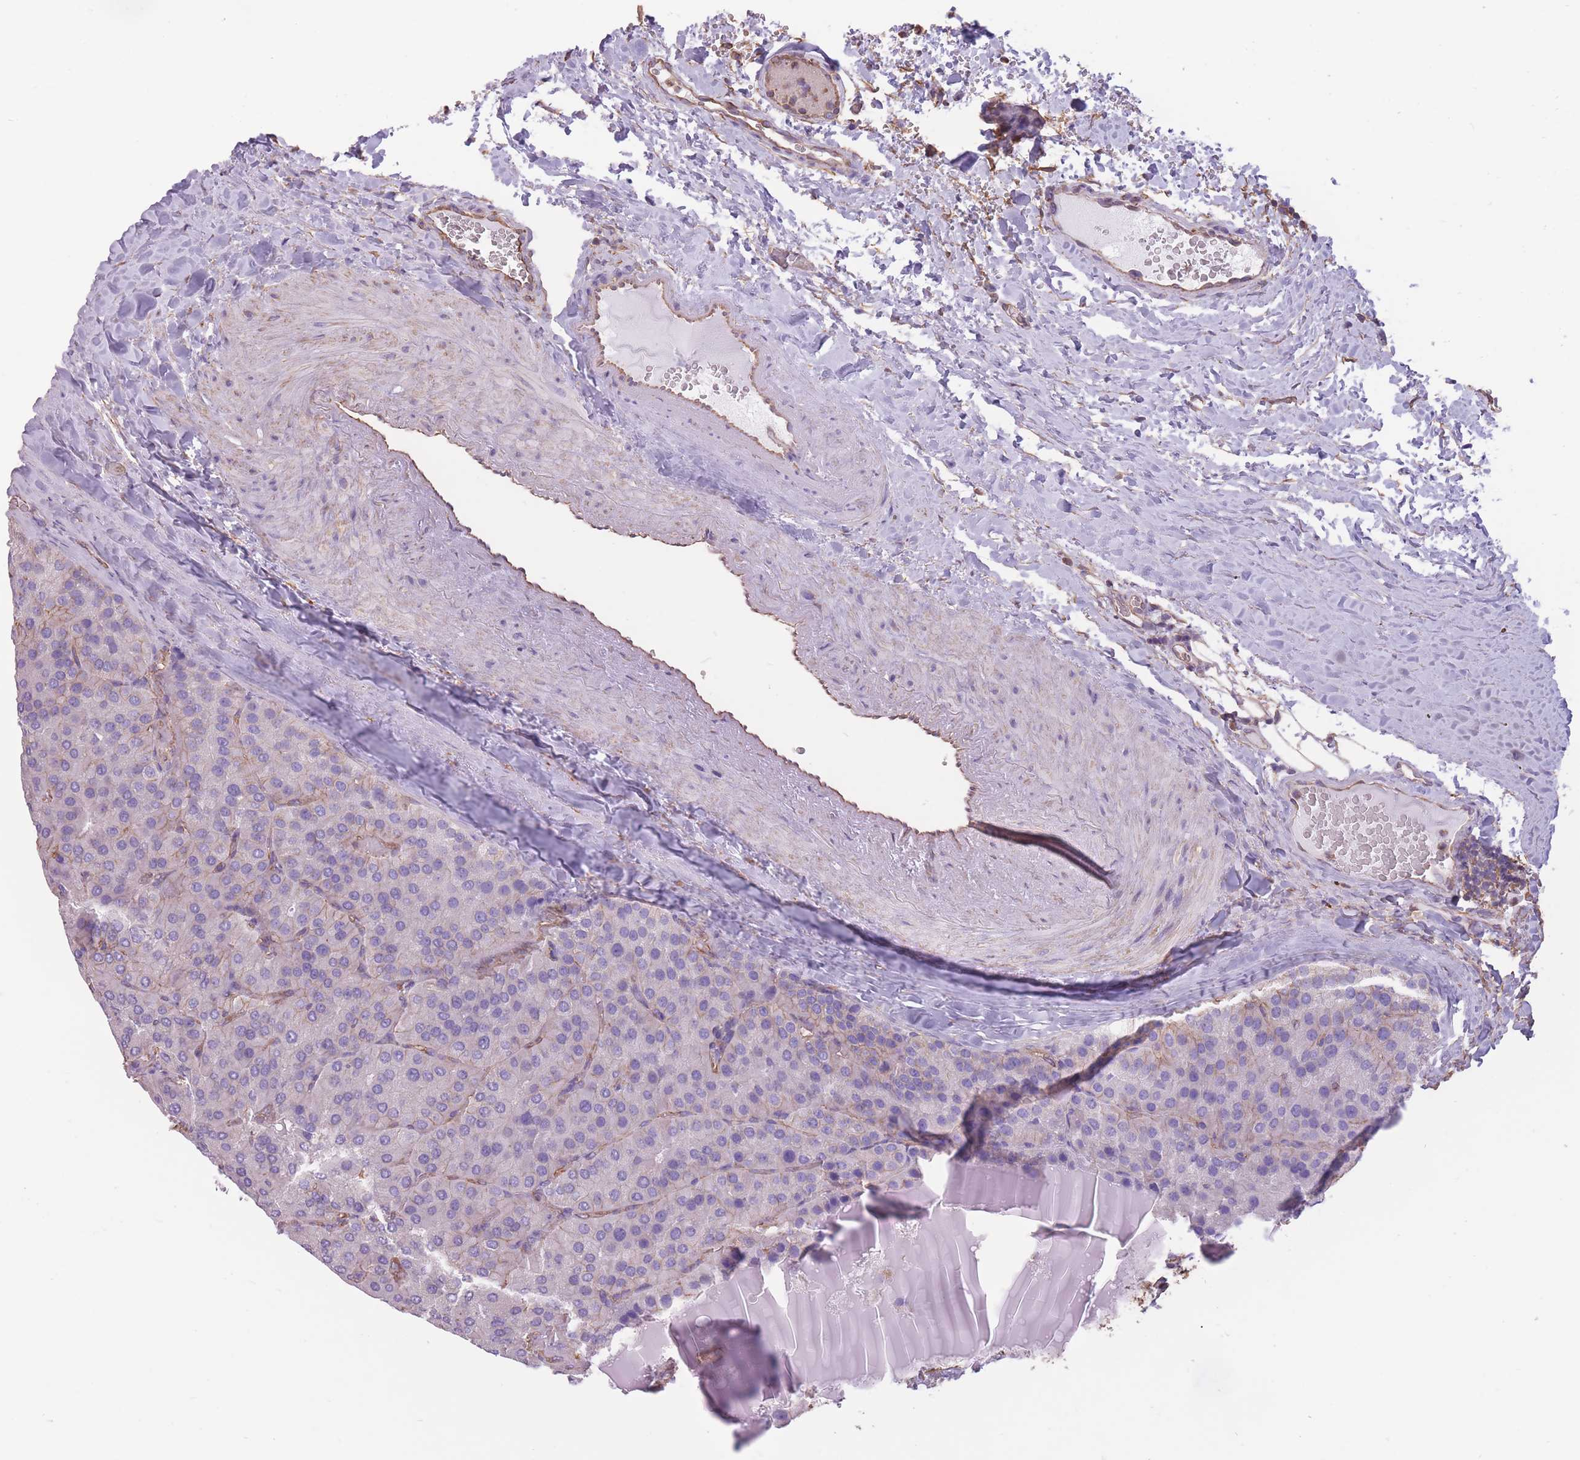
{"staining": {"intensity": "weak", "quantity": "<25%", "location": "cytoplasmic/membranous"}, "tissue": "parathyroid gland", "cell_type": "Glandular cells", "image_type": "normal", "snomed": [{"axis": "morphology", "description": "Normal tissue, NOS"}, {"axis": "morphology", "description": "Adenoma, NOS"}, {"axis": "topography", "description": "Parathyroid gland"}], "caption": "Protein analysis of unremarkable parathyroid gland shows no significant staining in glandular cells.", "gene": "ADD1", "patient": {"sex": "female", "age": 86}}